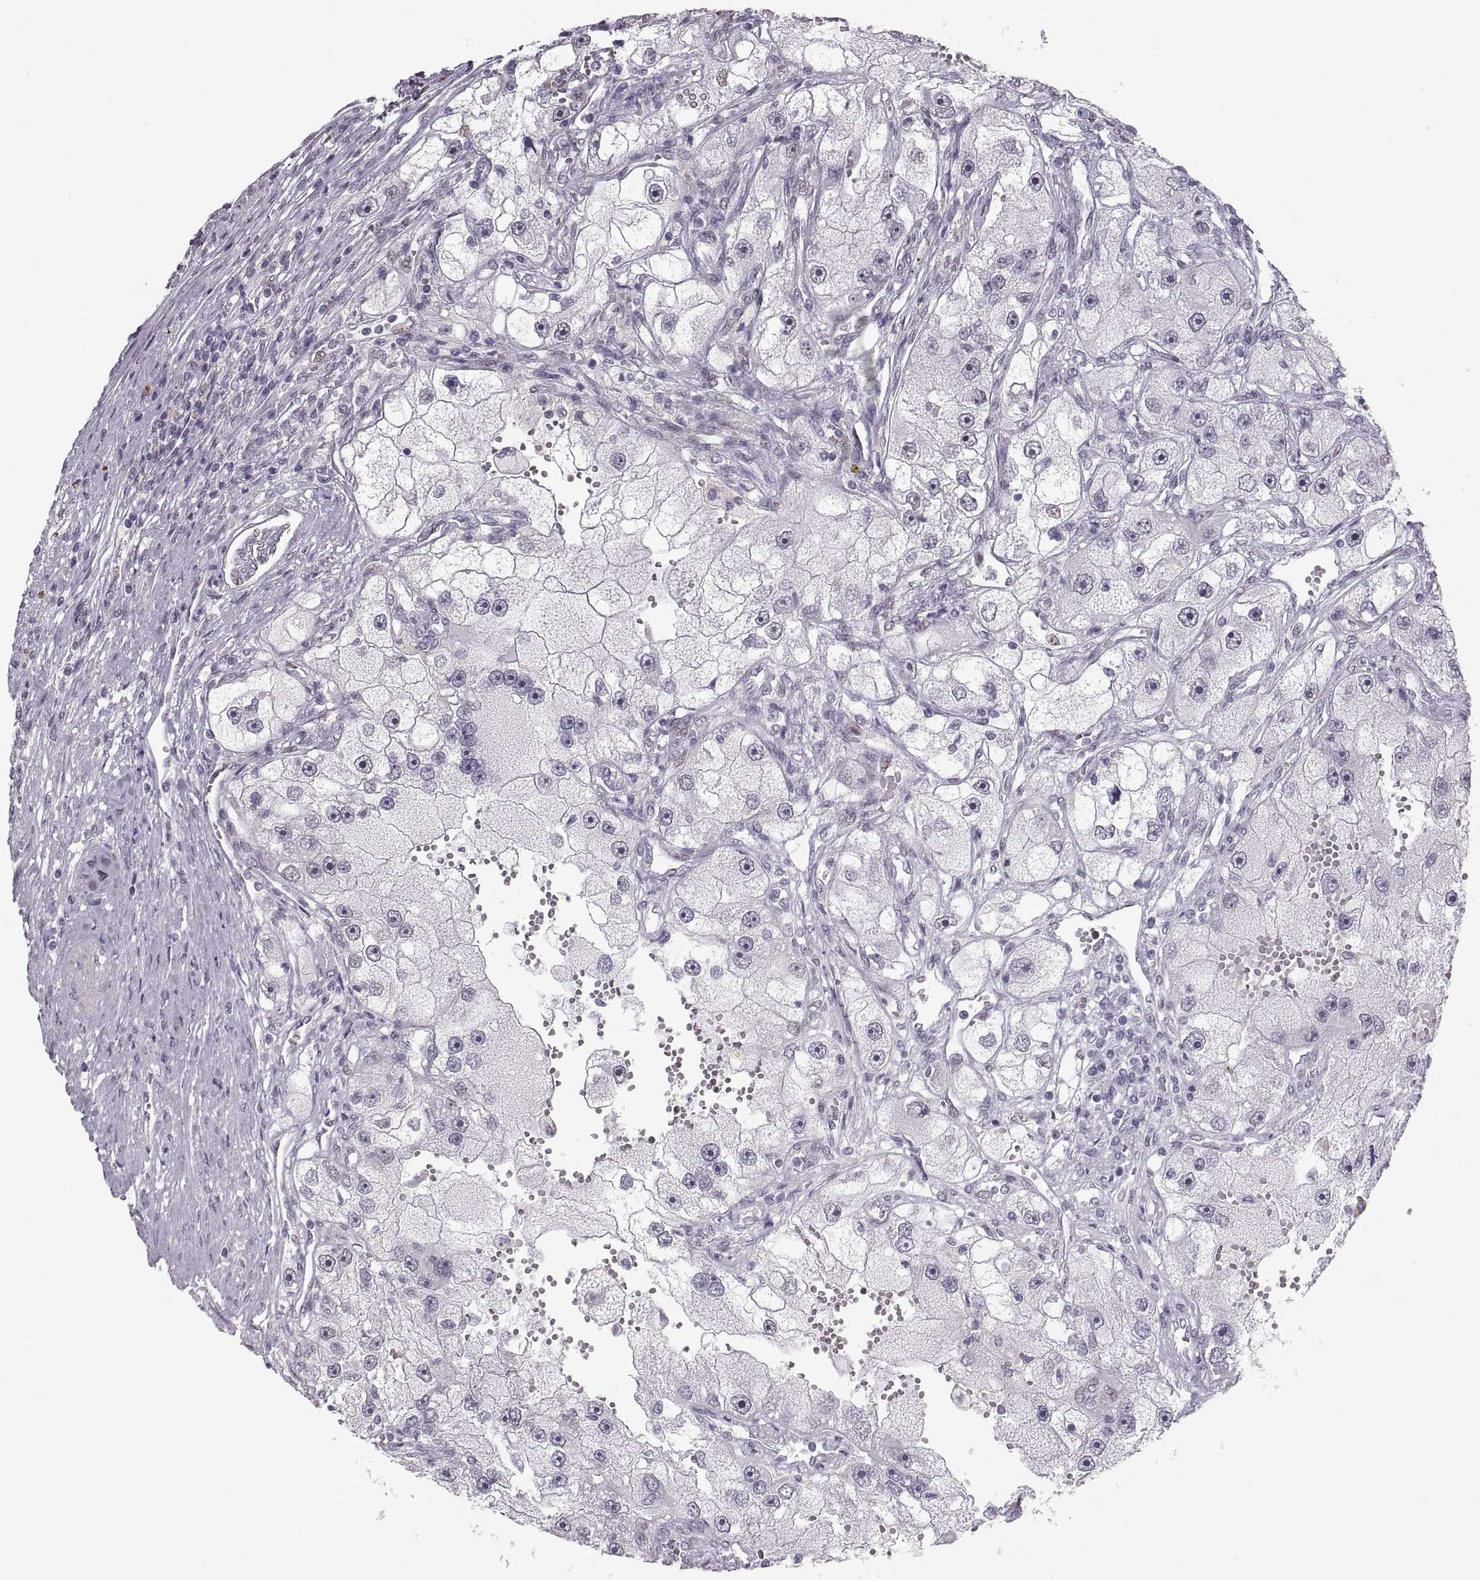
{"staining": {"intensity": "moderate", "quantity": "<25%", "location": "nuclear"}, "tissue": "renal cancer", "cell_type": "Tumor cells", "image_type": "cancer", "snomed": [{"axis": "morphology", "description": "Adenocarcinoma, NOS"}, {"axis": "topography", "description": "Kidney"}], "caption": "Immunohistochemical staining of renal cancer reveals low levels of moderate nuclear protein expression in about <25% of tumor cells.", "gene": "NANOS3", "patient": {"sex": "male", "age": 63}}